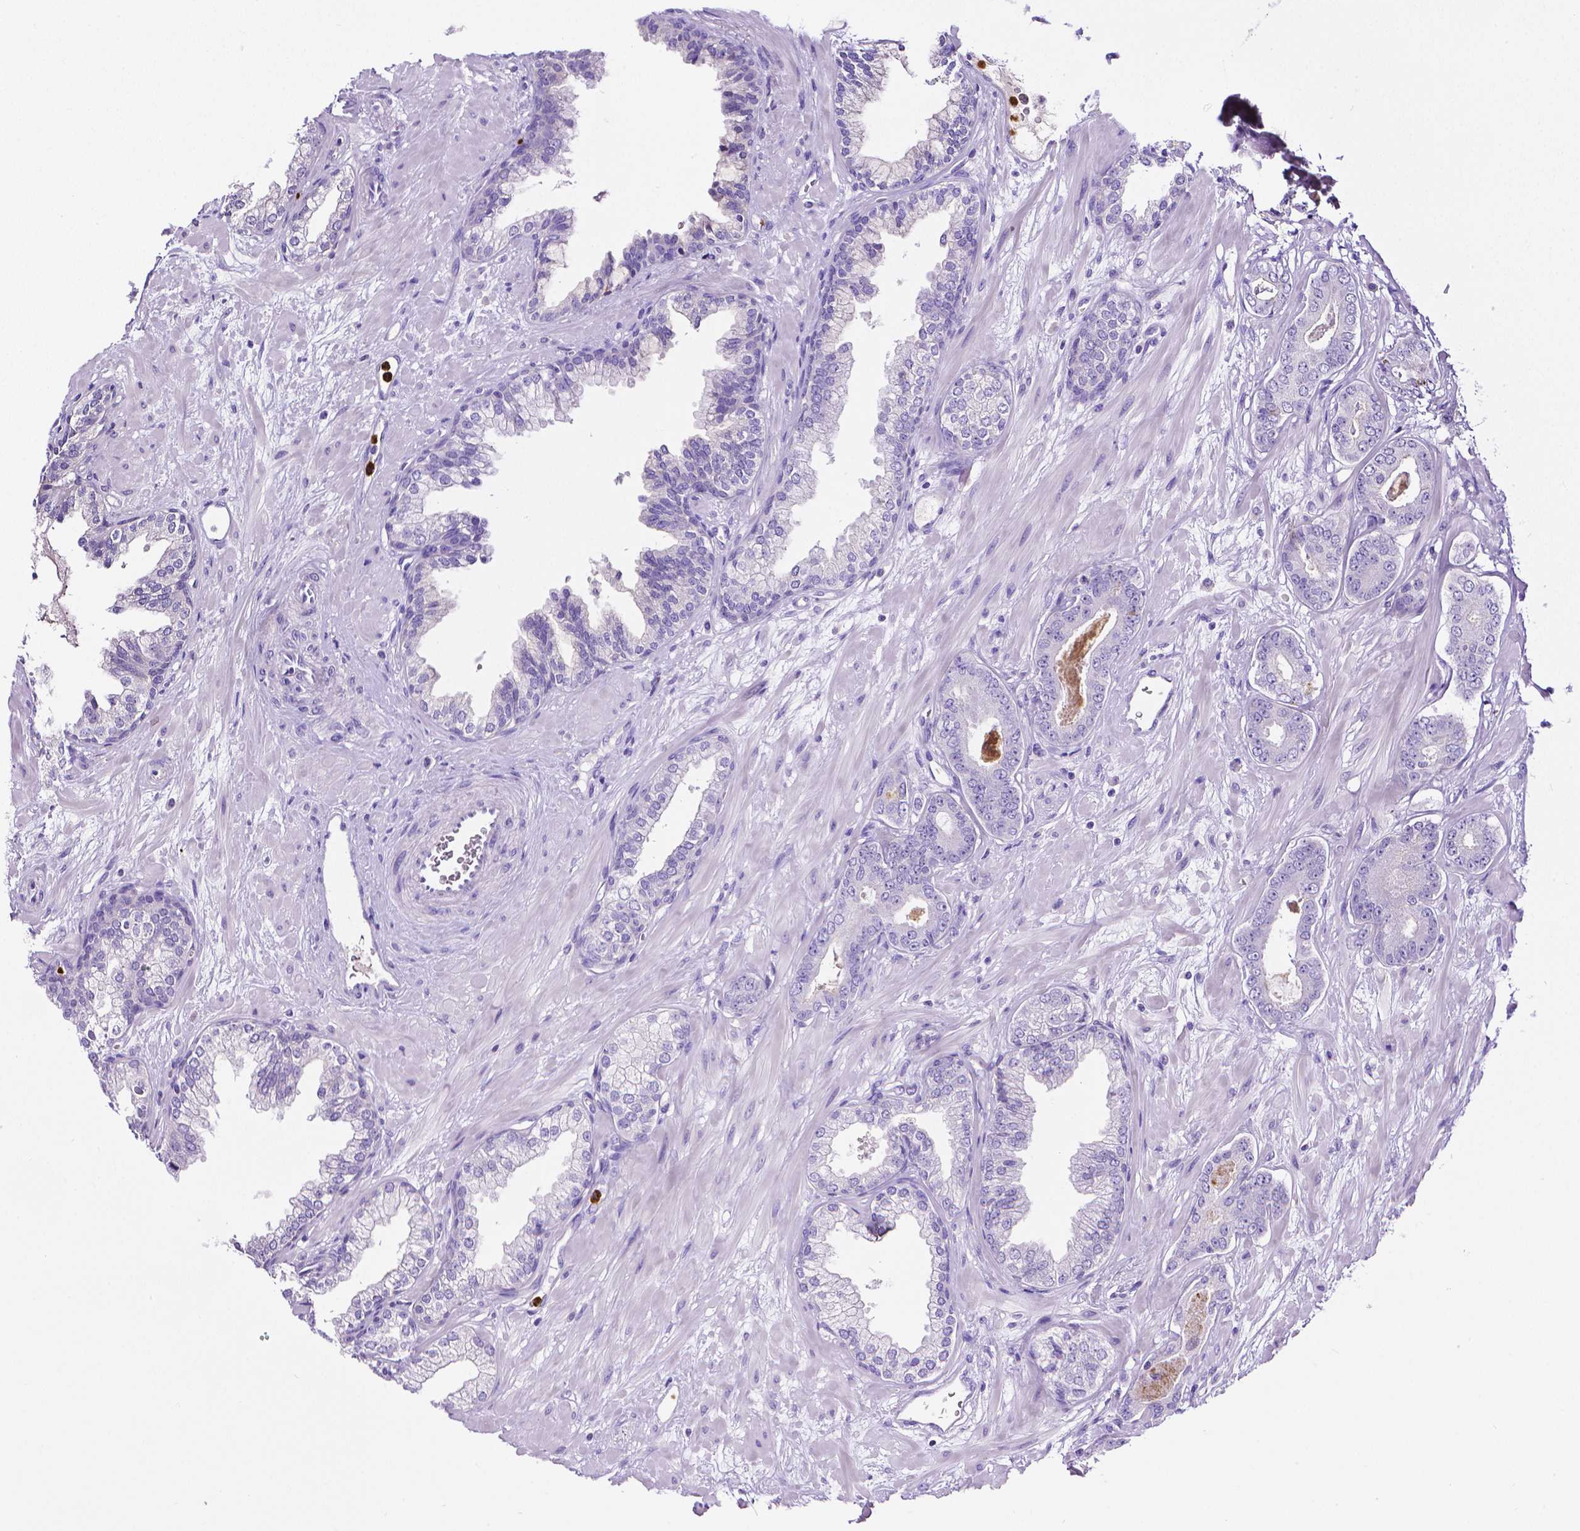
{"staining": {"intensity": "negative", "quantity": "none", "location": "none"}, "tissue": "prostate cancer", "cell_type": "Tumor cells", "image_type": "cancer", "snomed": [{"axis": "morphology", "description": "Adenocarcinoma, Low grade"}, {"axis": "topography", "description": "Prostate"}], "caption": "The image displays no staining of tumor cells in prostate adenocarcinoma (low-grade).", "gene": "MMP9", "patient": {"sex": "male", "age": 61}}